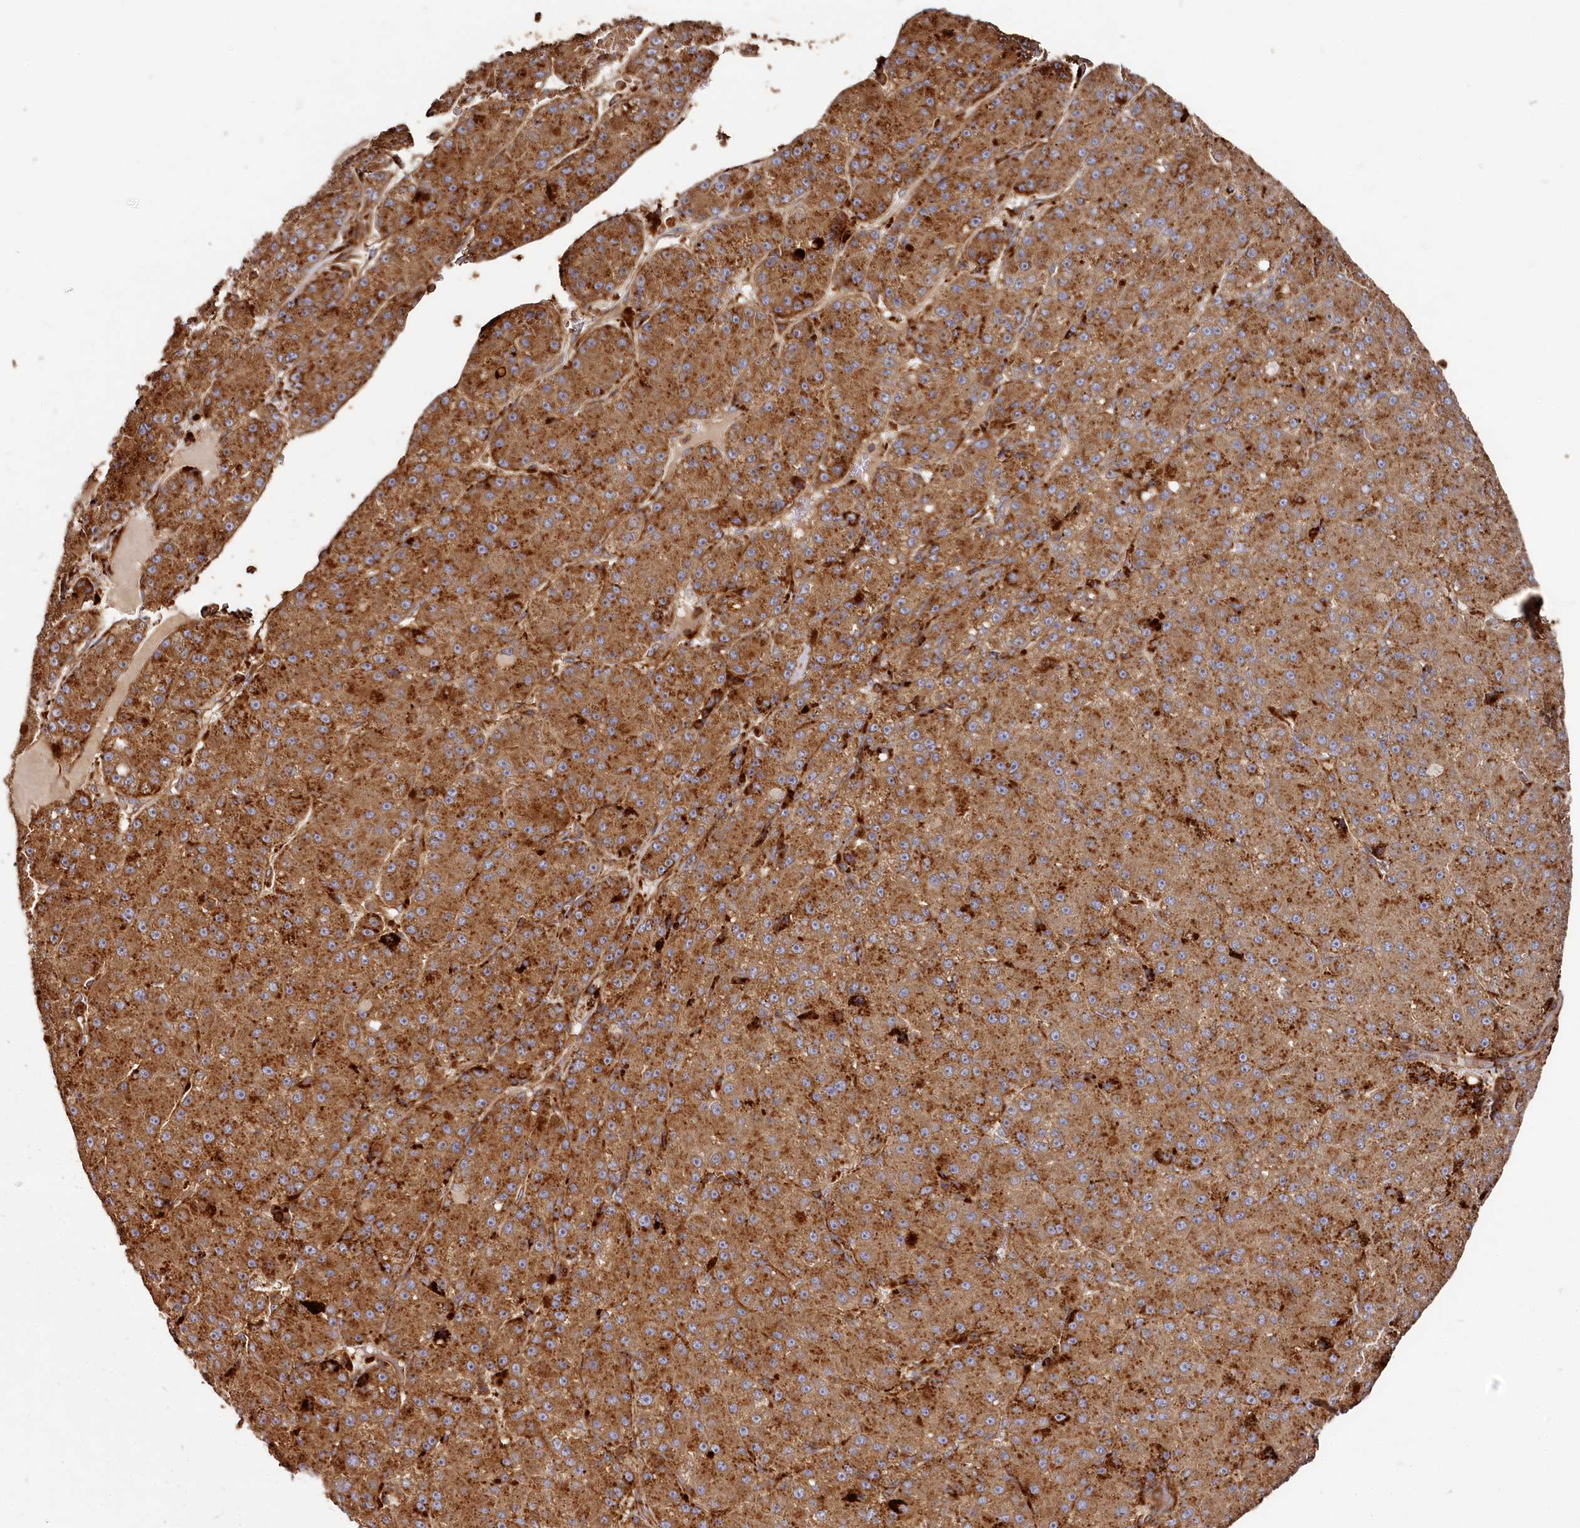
{"staining": {"intensity": "strong", "quantity": ">75%", "location": "cytoplasmic/membranous"}, "tissue": "liver cancer", "cell_type": "Tumor cells", "image_type": "cancer", "snomed": [{"axis": "morphology", "description": "Carcinoma, Hepatocellular, NOS"}, {"axis": "topography", "description": "Liver"}], "caption": "Immunohistochemical staining of human hepatocellular carcinoma (liver) reveals strong cytoplasmic/membranous protein positivity in about >75% of tumor cells.", "gene": "WDR73", "patient": {"sex": "male", "age": 67}}